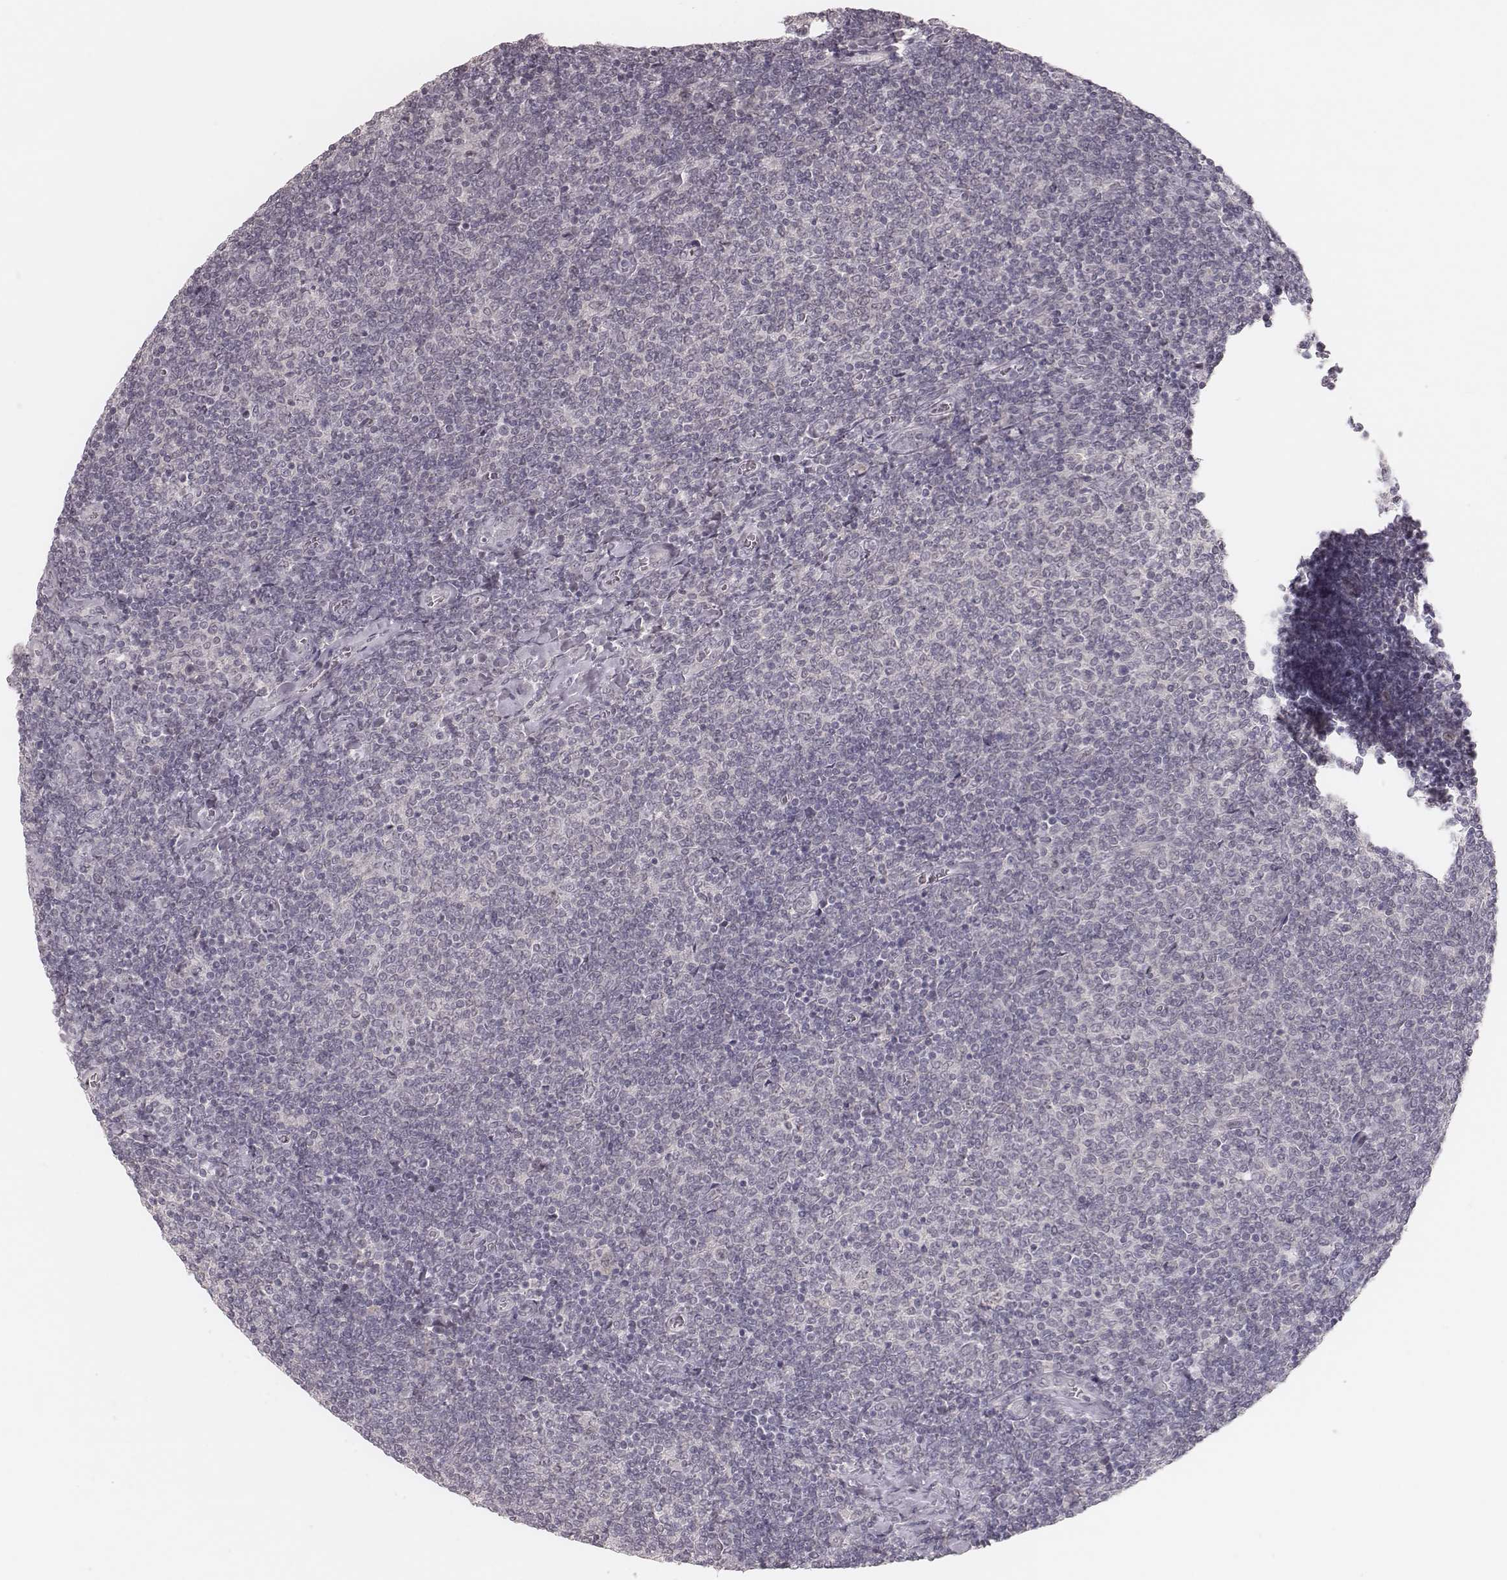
{"staining": {"intensity": "negative", "quantity": "none", "location": "none"}, "tissue": "lymphoma", "cell_type": "Tumor cells", "image_type": "cancer", "snomed": [{"axis": "morphology", "description": "Malignant lymphoma, non-Hodgkin's type, Low grade"}, {"axis": "topography", "description": "Lymph node"}], "caption": "A high-resolution photomicrograph shows IHC staining of lymphoma, which shows no significant staining in tumor cells. (Stains: DAB (3,3'-diaminobenzidine) immunohistochemistry with hematoxylin counter stain, Microscopy: brightfield microscopy at high magnification).", "gene": "FAM13B", "patient": {"sex": "male", "age": 52}}